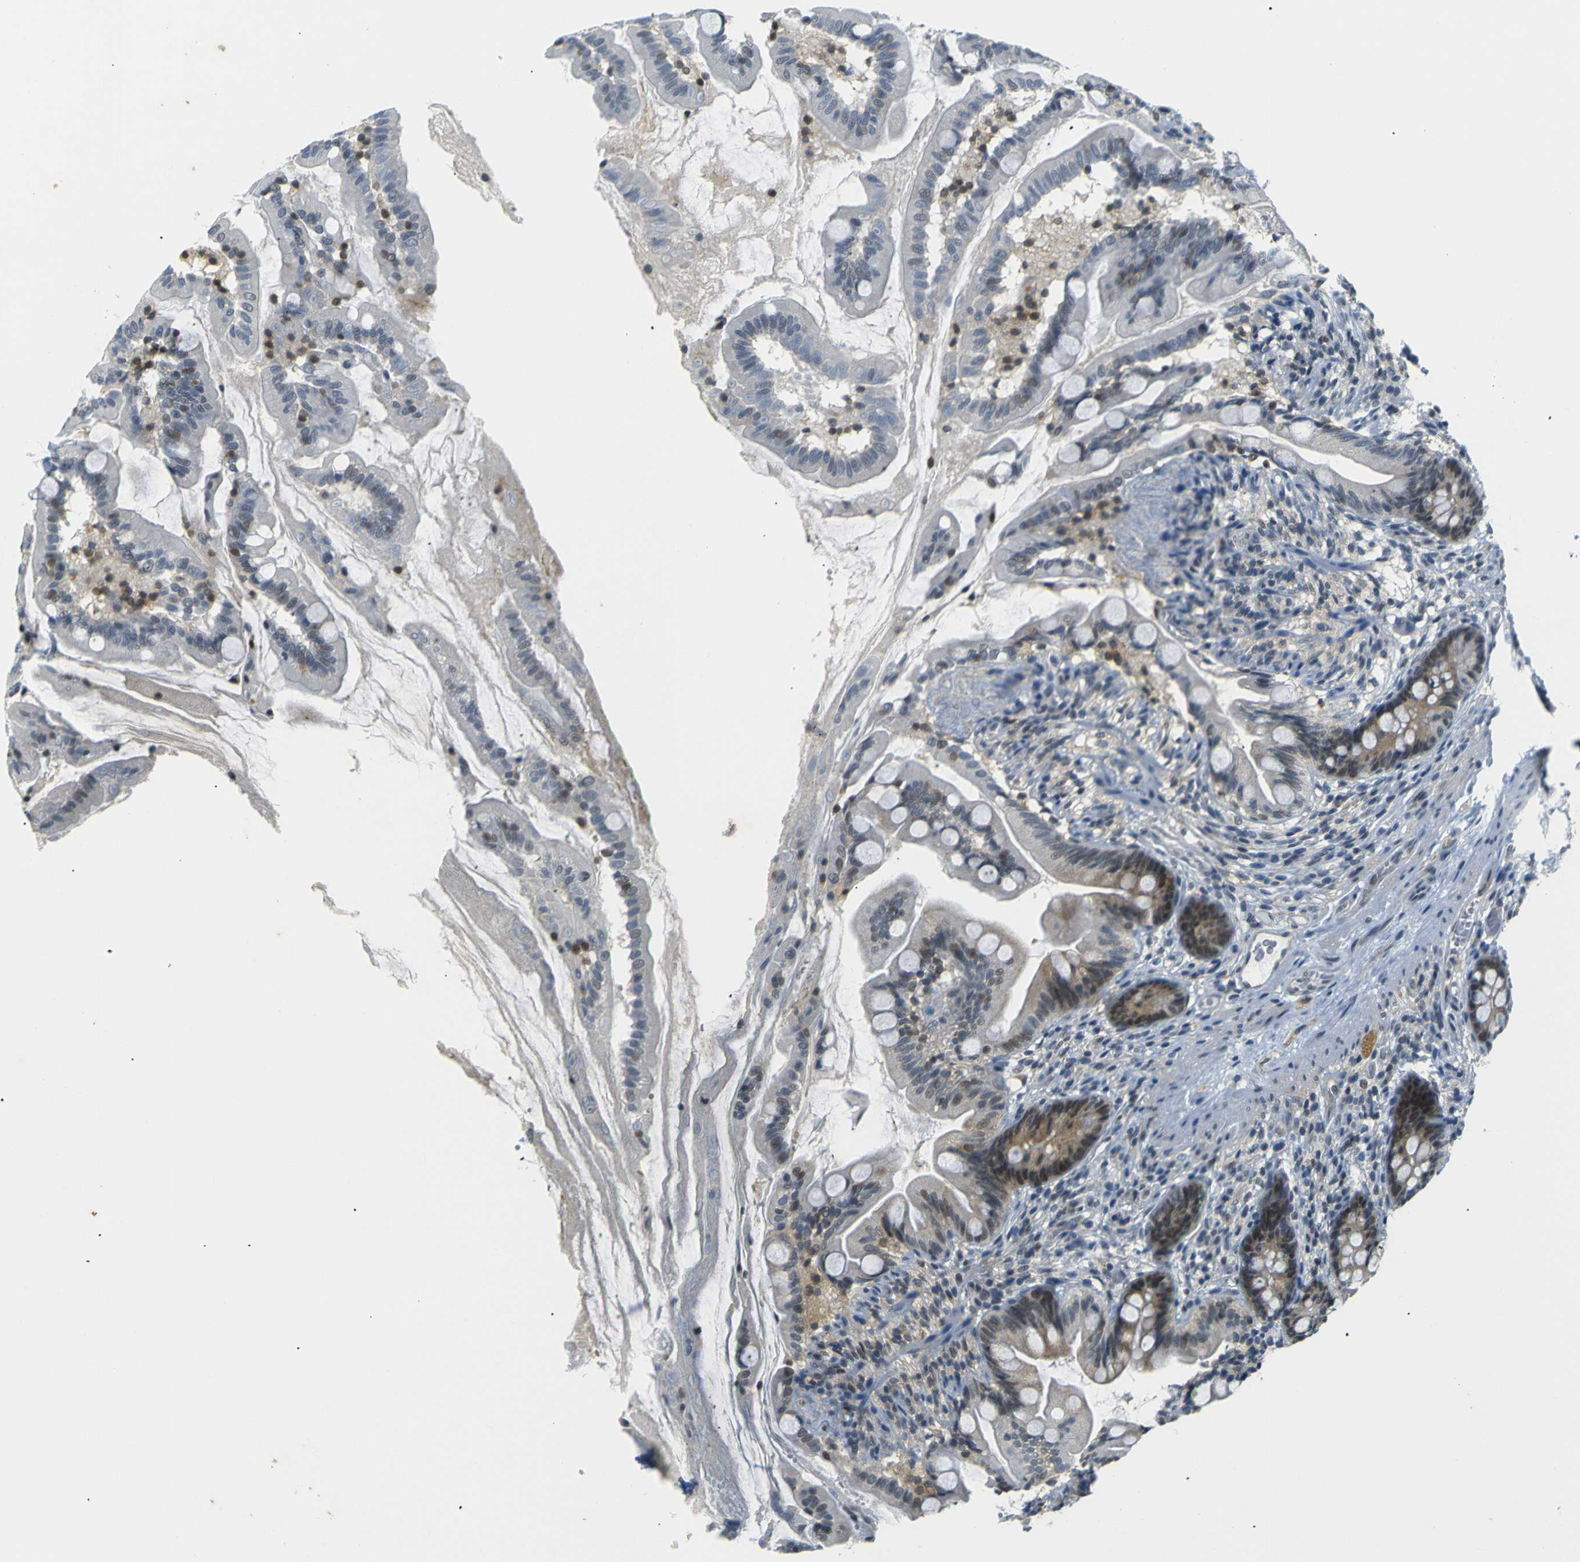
{"staining": {"intensity": "weak", "quantity": "25%-75%", "location": "cytoplasmic/membranous,nuclear"}, "tissue": "small intestine", "cell_type": "Glandular cells", "image_type": "normal", "snomed": [{"axis": "morphology", "description": "Normal tissue, NOS"}, {"axis": "topography", "description": "Small intestine"}], "caption": "Brown immunohistochemical staining in benign small intestine reveals weak cytoplasmic/membranous,nuclear expression in approximately 25%-75% of glandular cells. The staining is performed using DAB brown chromogen to label protein expression. The nuclei are counter-stained blue using hematoxylin.", "gene": "SKP1", "patient": {"sex": "female", "age": 56}}